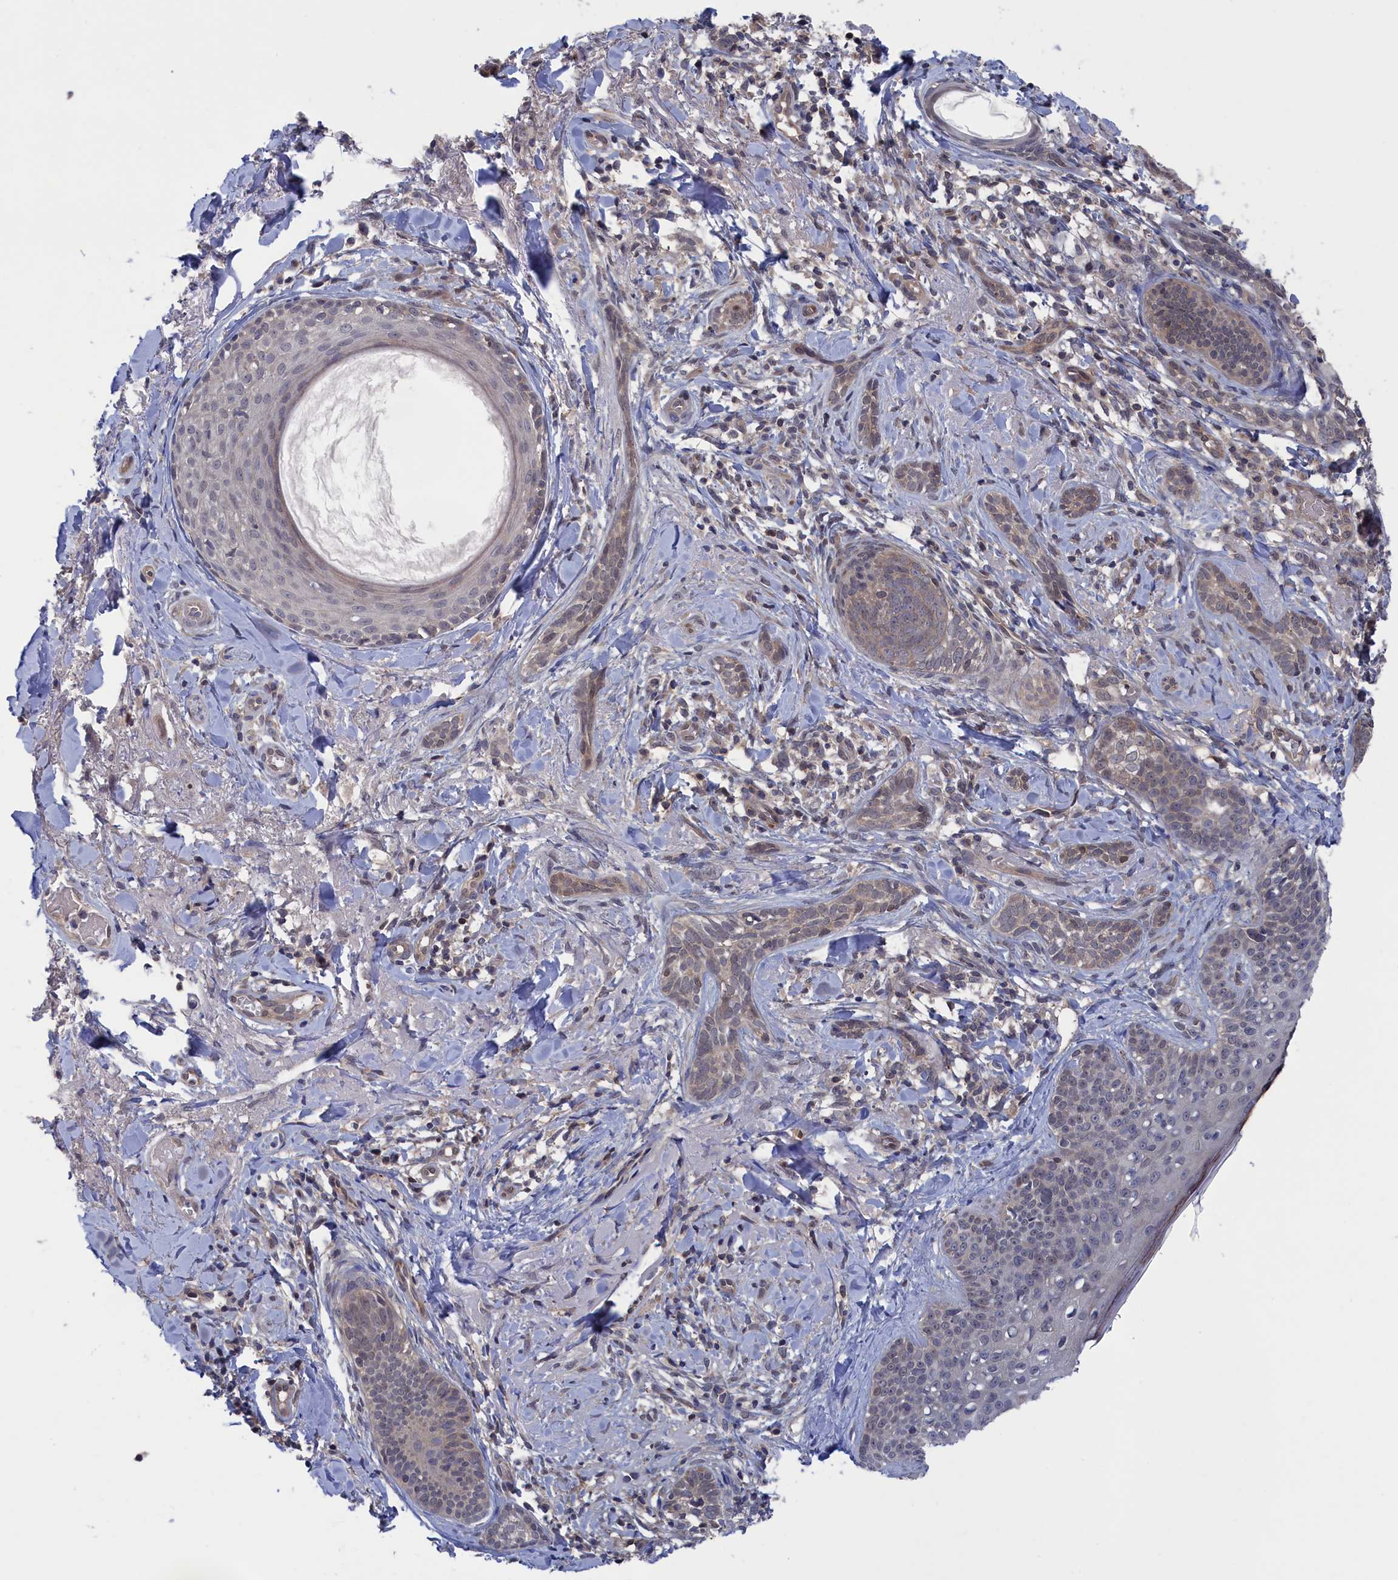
{"staining": {"intensity": "weak", "quantity": "25%-75%", "location": "cytoplasmic/membranous,nuclear"}, "tissue": "skin cancer", "cell_type": "Tumor cells", "image_type": "cancer", "snomed": [{"axis": "morphology", "description": "Basal cell carcinoma"}, {"axis": "topography", "description": "Skin"}], "caption": "Immunohistochemistry (IHC) (DAB (3,3'-diaminobenzidine)) staining of human skin cancer (basal cell carcinoma) shows weak cytoplasmic/membranous and nuclear protein positivity in approximately 25%-75% of tumor cells. Using DAB (brown) and hematoxylin (blue) stains, captured at high magnification using brightfield microscopy.", "gene": "NUTF2", "patient": {"sex": "female", "age": 76}}